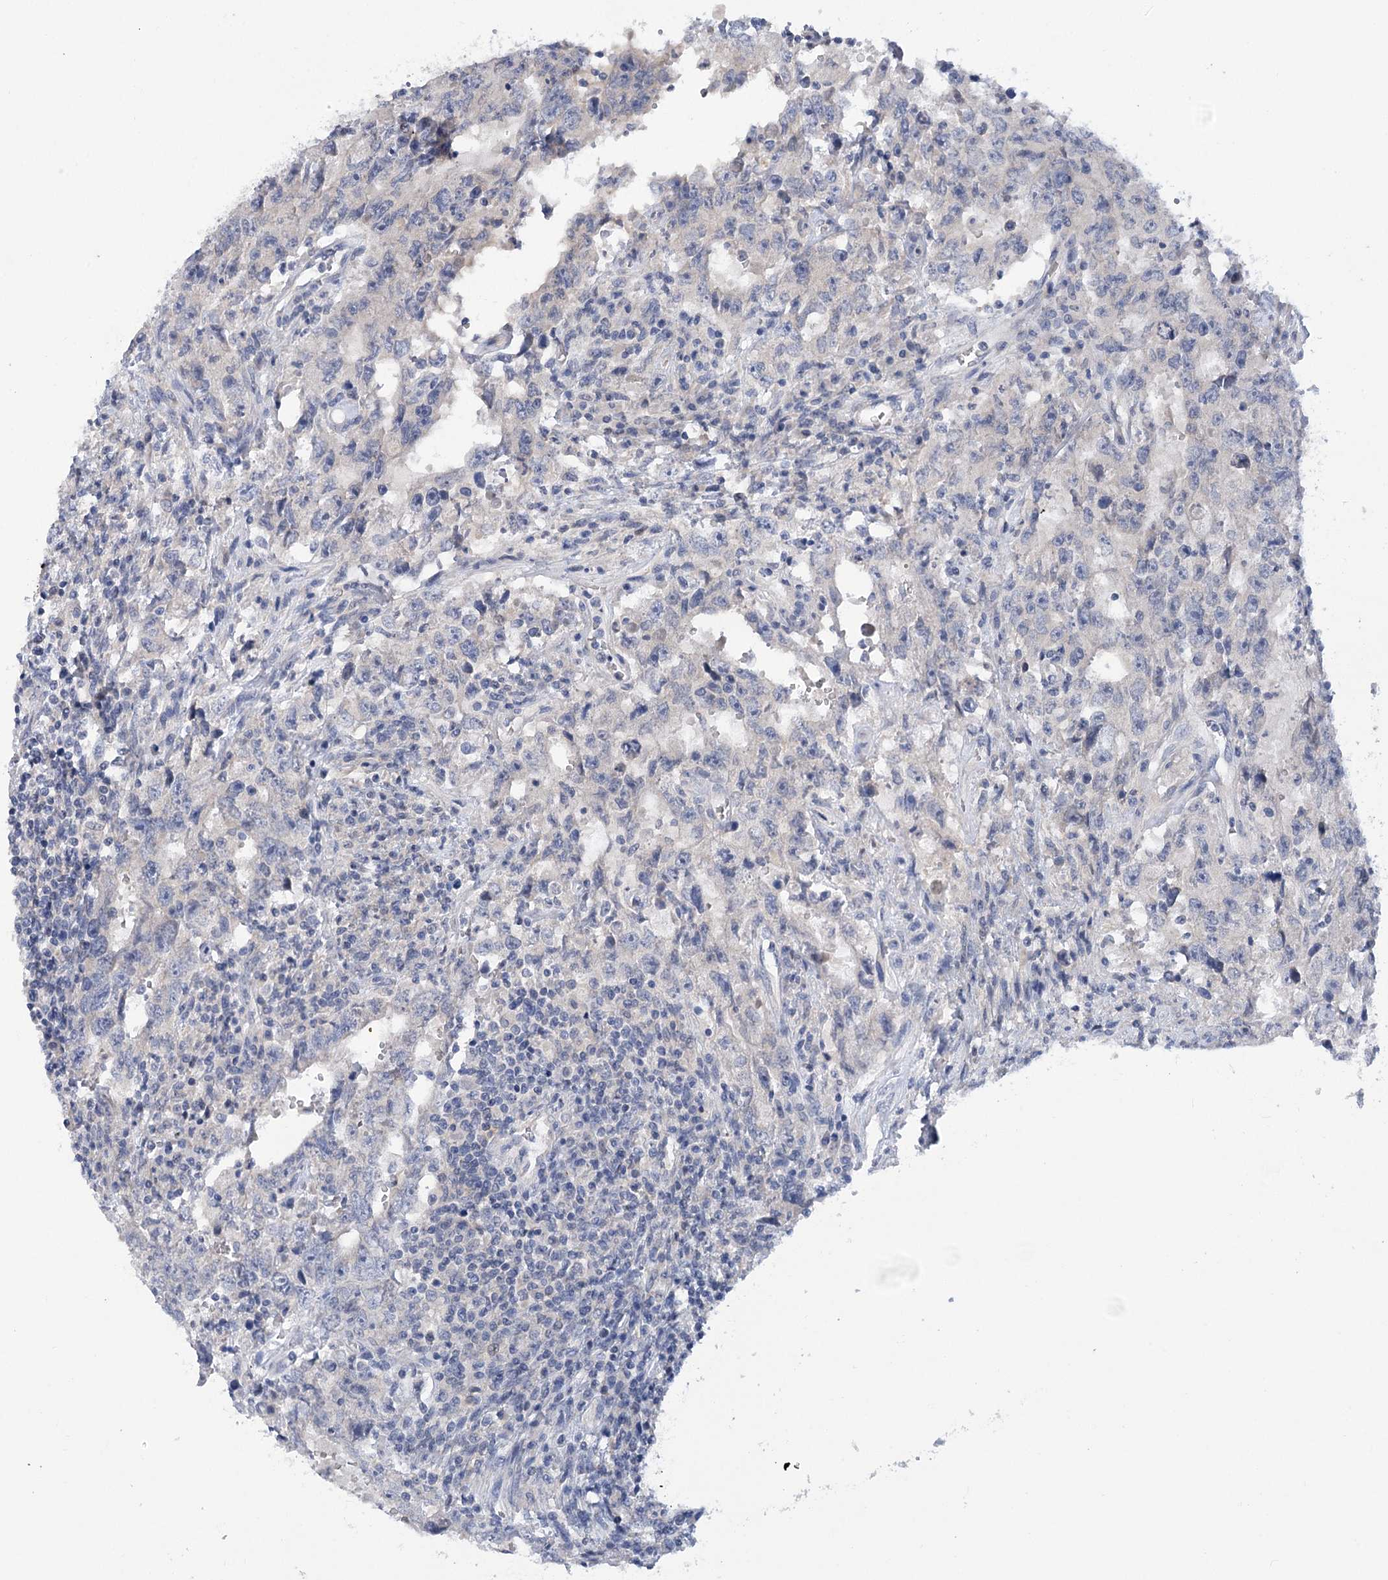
{"staining": {"intensity": "negative", "quantity": "none", "location": "none"}, "tissue": "testis cancer", "cell_type": "Tumor cells", "image_type": "cancer", "snomed": [{"axis": "morphology", "description": "Carcinoma, Embryonal, NOS"}, {"axis": "topography", "description": "Testis"}], "caption": "The IHC micrograph has no significant positivity in tumor cells of embryonal carcinoma (testis) tissue. The staining is performed using DAB brown chromogen with nuclei counter-stained in using hematoxylin.", "gene": "DCUN1D1", "patient": {"sex": "male", "age": 26}}